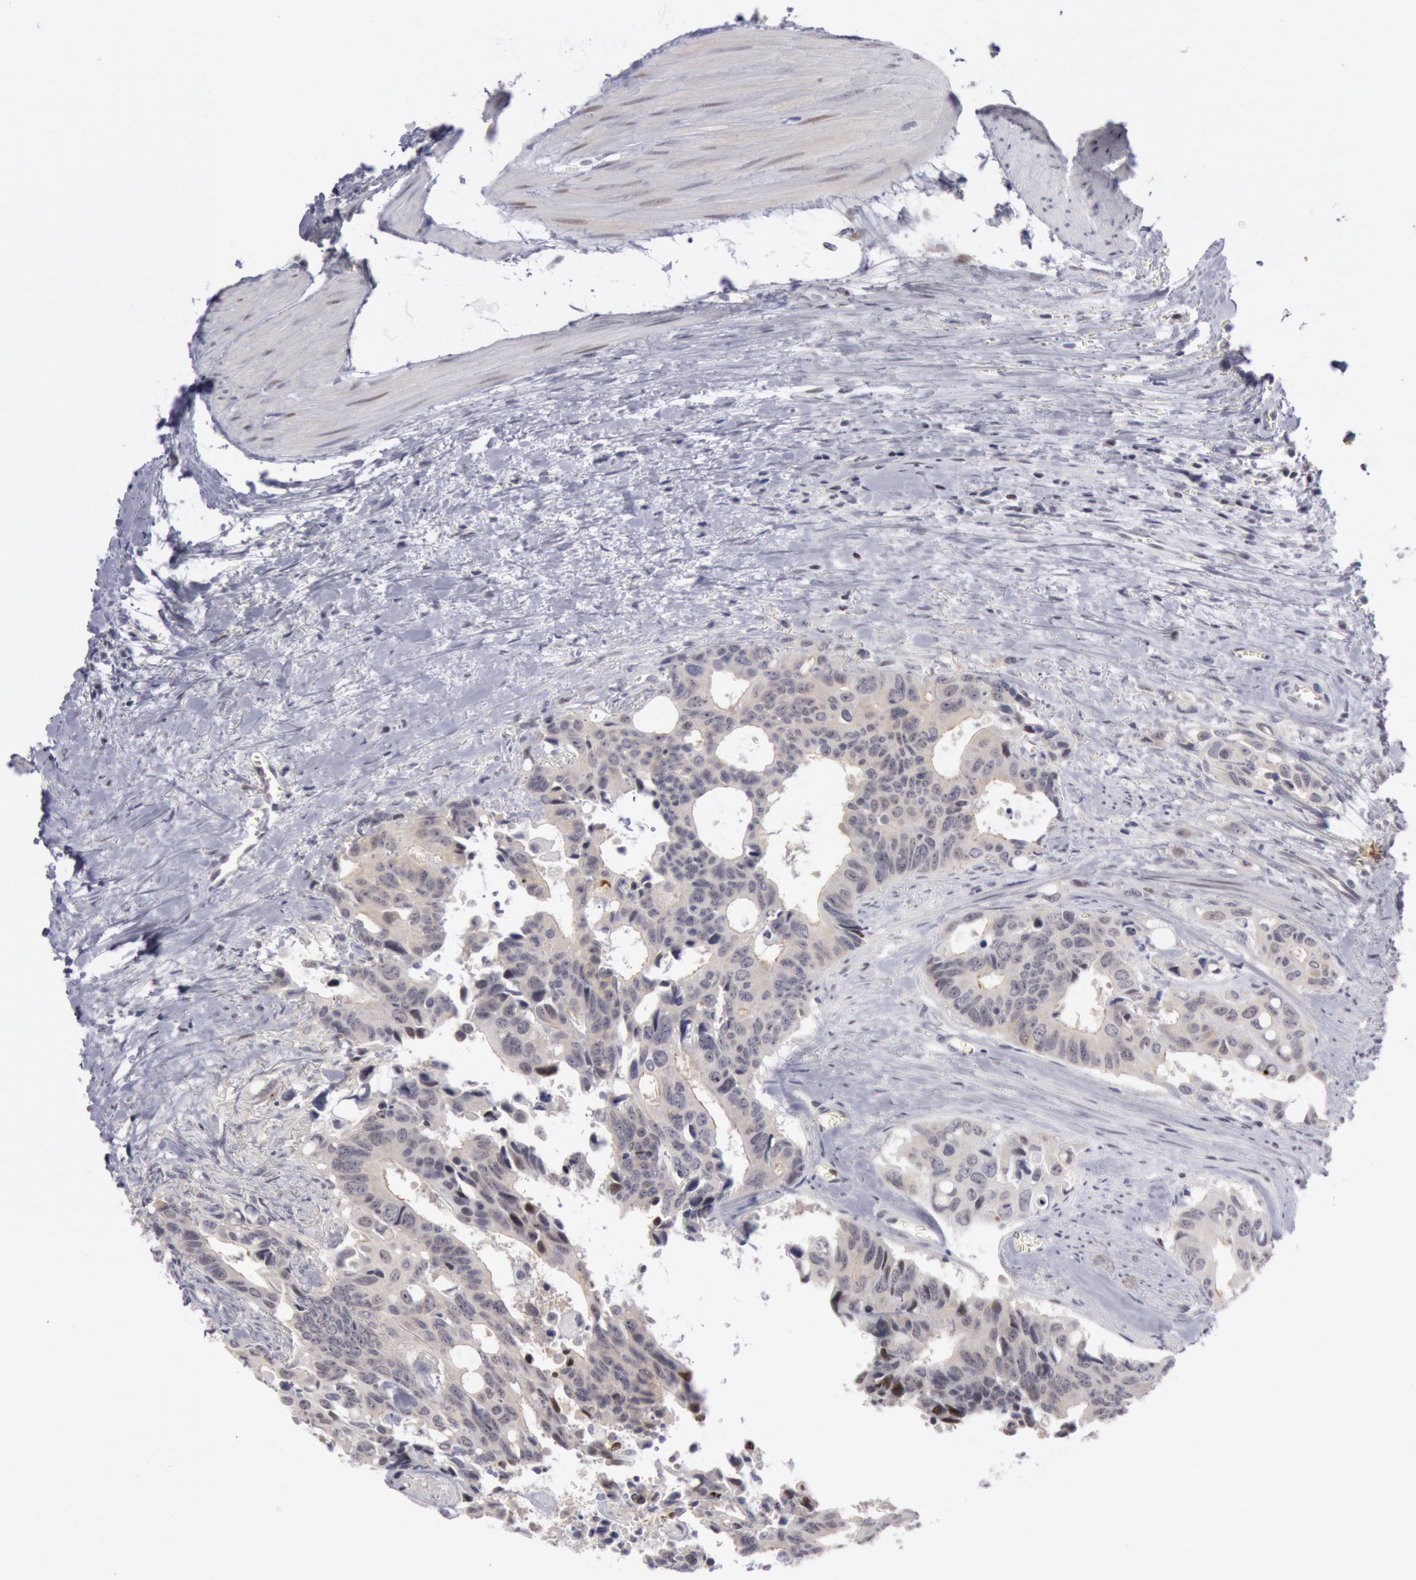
{"staining": {"intensity": "weak", "quantity": "25%-75%", "location": "cytoplasmic/membranous"}, "tissue": "colorectal cancer", "cell_type": "Tumor cells", "image_type": "cancer", "snomed": [{"axis": "morphology", "description": "Adenocarcinoma, NOS"}, {"axis": "topography", "description": "Rectum"}], "caption": "Weak cytoplasmic/membranous protein positivity is appreciated in approximately 25%-75% of tumor cells in colorectal adenocarcinoma.", "gene": "JOSD1", "patient": {"sex": "male", "age": 76}}